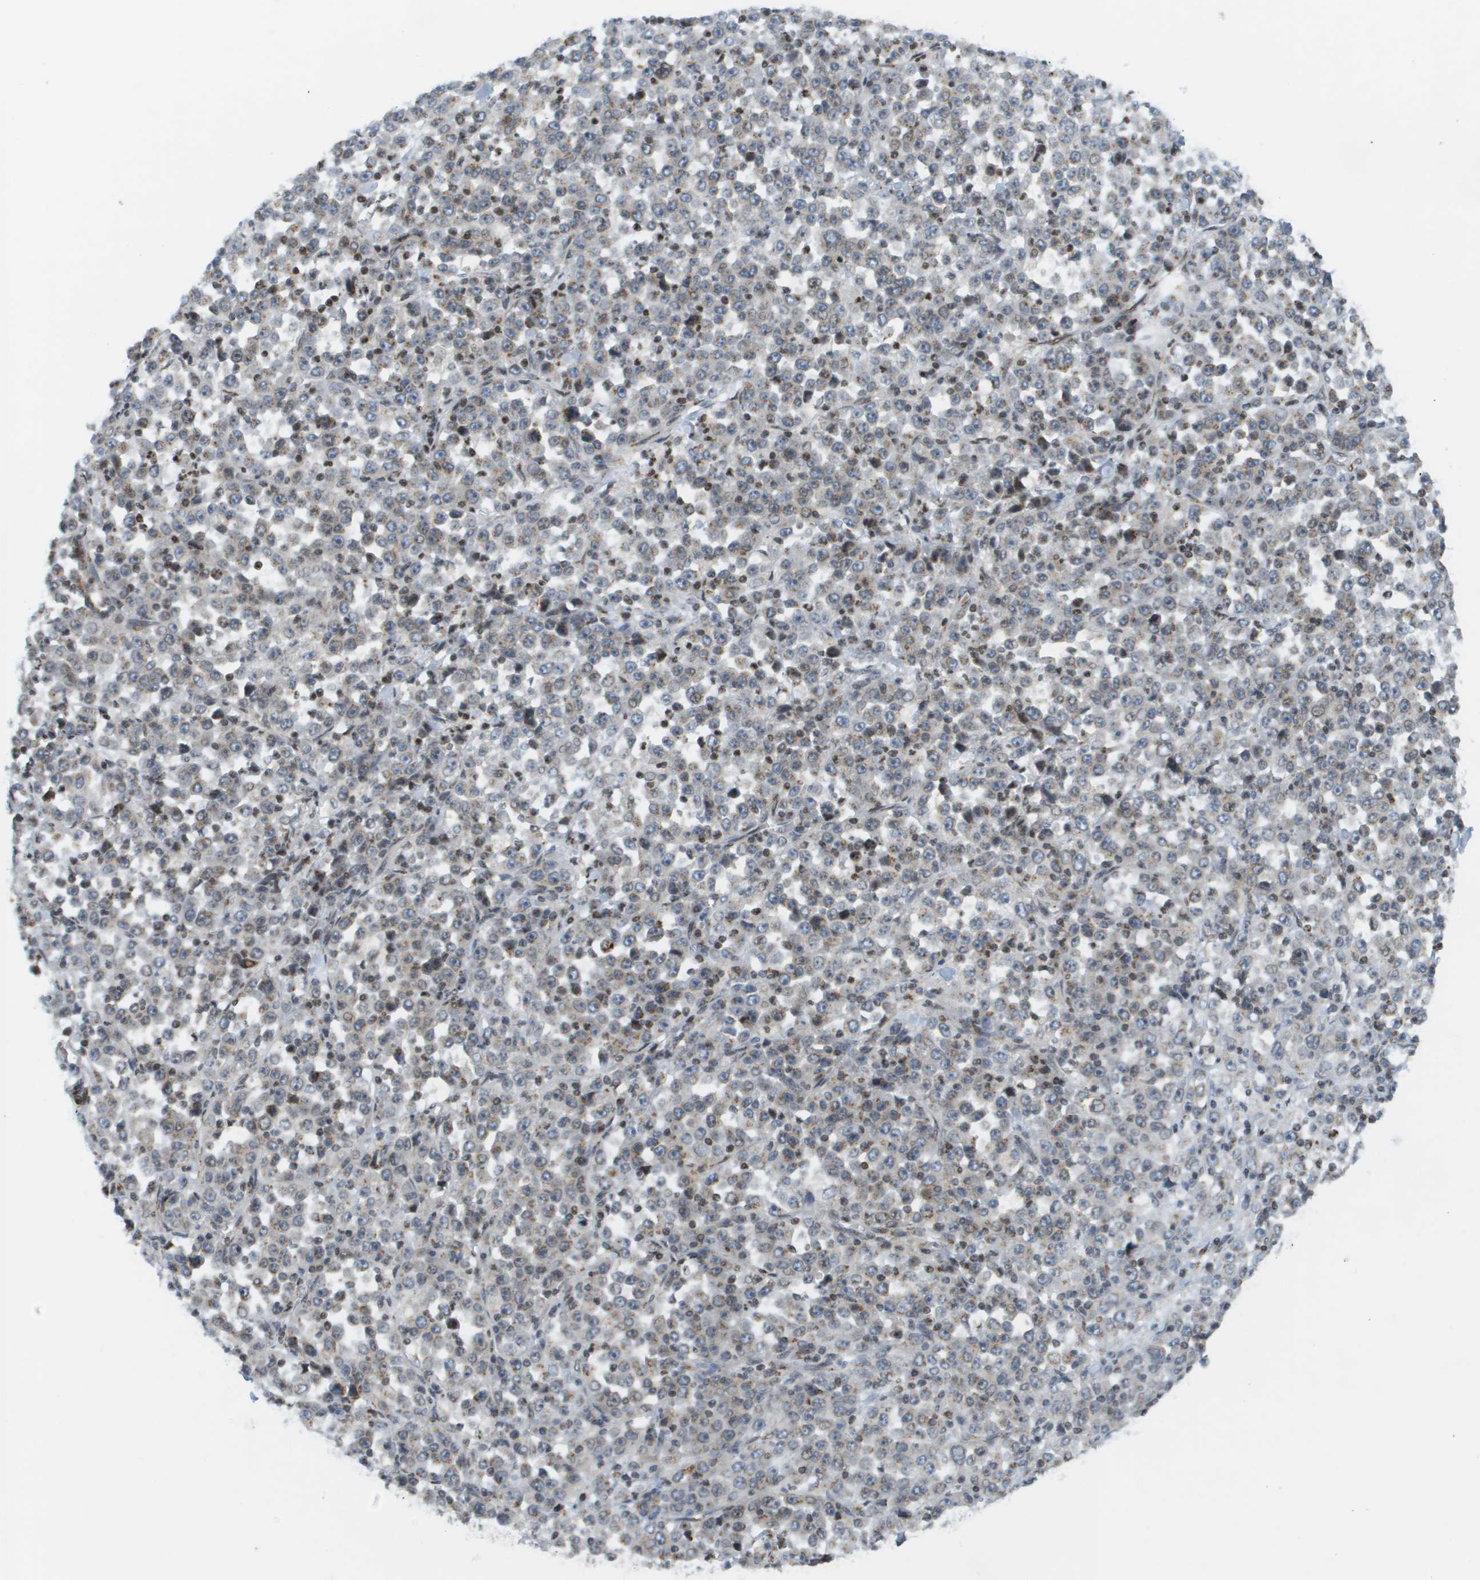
{"staining": {"intensity": "weak", "quantity": "25%-75%", "location": "cytoplasmic/membranous"}, "tissue": "stomach cancer", "cell_type": "Tumor cells", "image_type": "cancer", "snomed": [{"axis": "morphology", "description": "Normal tissue, NOS"}, {"axis": "morphology", "description": "Adenocarcinoma, NOS"}, {"axis": "topography", "description": "Stomach, upper"}, {"axis": "topography", "description": "Stomach"}], "caption": "Immunohistochemical staining of adenocarcinoma (stomach) displays low levels of weak cytoplasmic/membranous expression in about 25%-75% of tumor cells. (brown staining indicates protein expression, while blue staining denotes nuclei).", "gene": "EVC", "patient": {"sex": "male", "age": 59}}